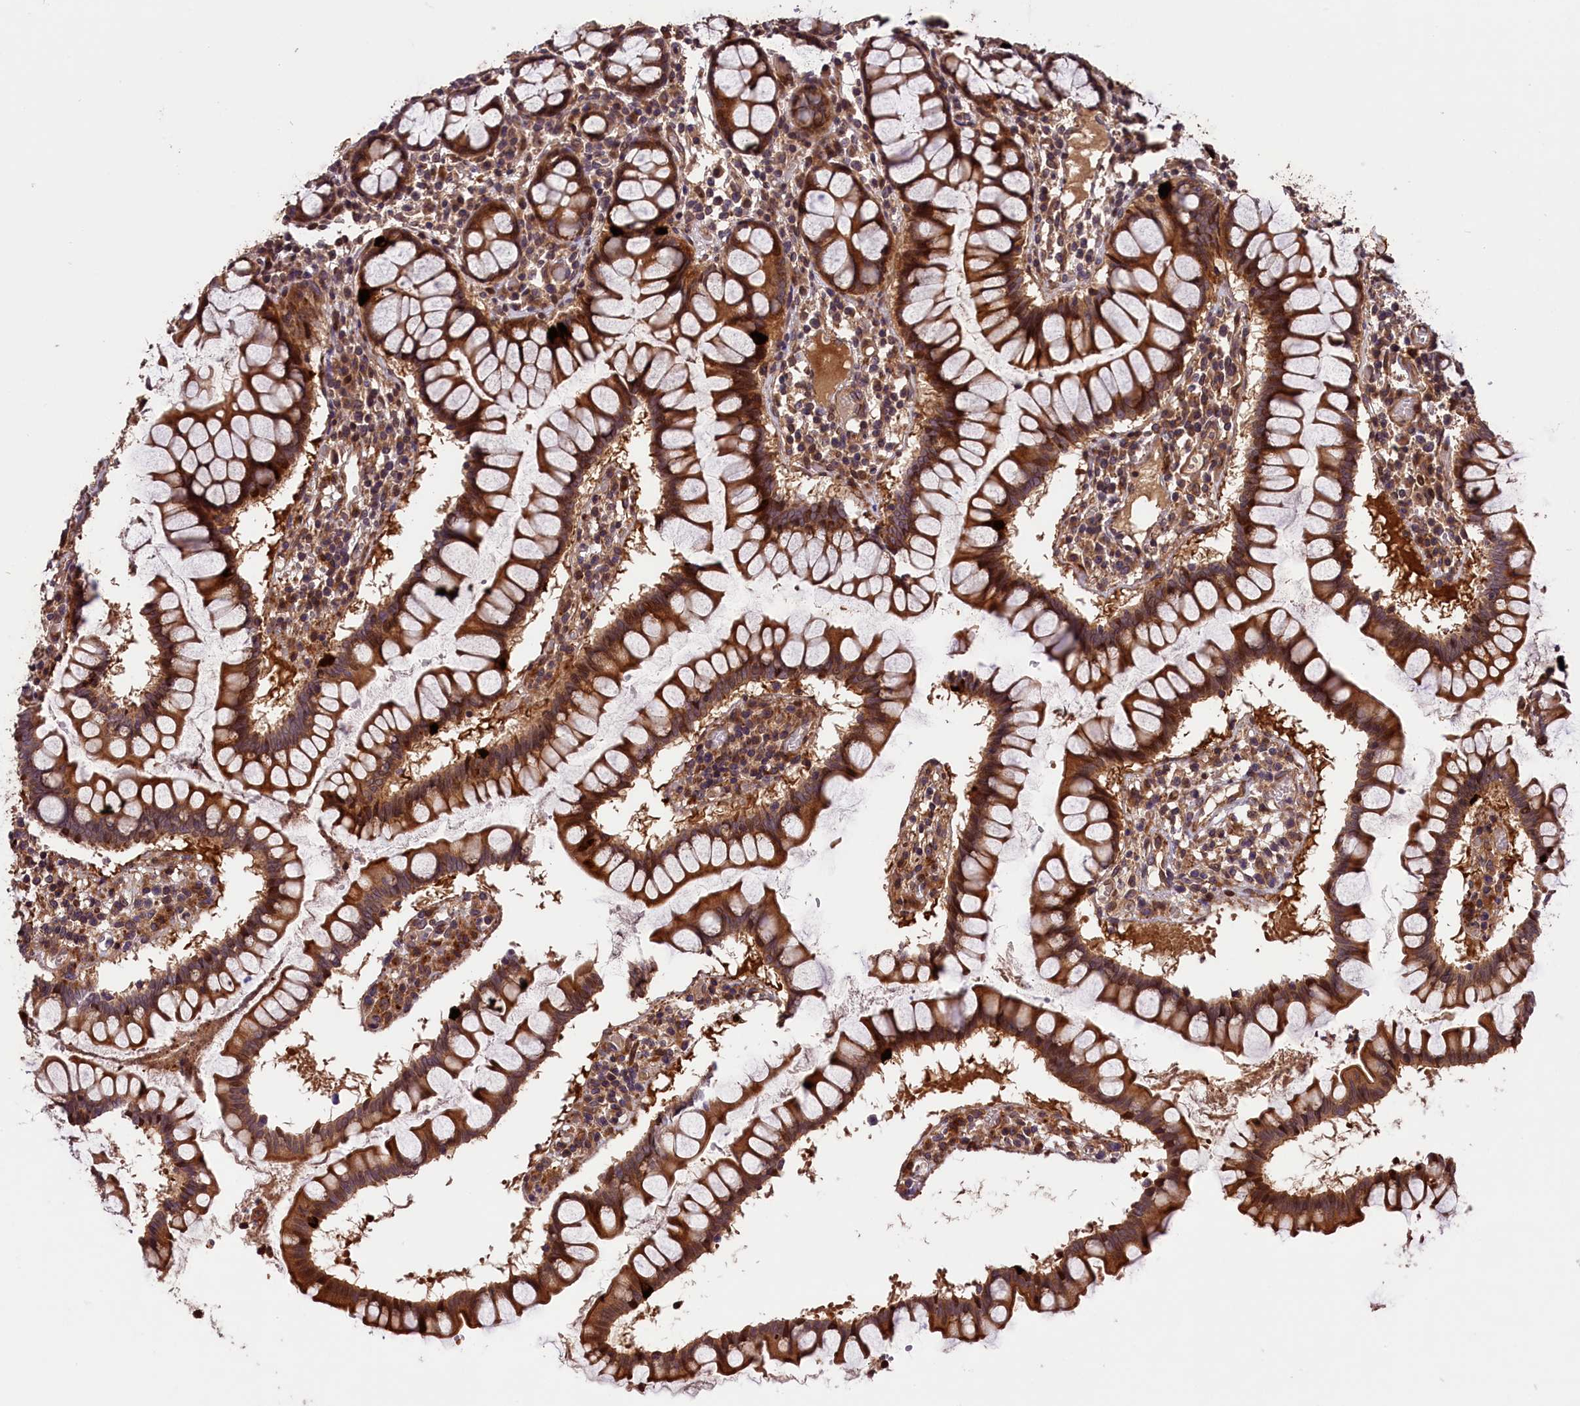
{"staining": {"intensity": "strong", "quantity": ">75%", "location": "cytoplasmic/membranous,nuclear"}, "tissue": "colon", "cell_type": "Endothelial cells", "image_type": "normal", "snomed": [{"axis": "morphology", "description": "Normal tissue, NOS"}, {"axis": "morphology", "description": "Adenocarcinoma, NOS"}, {"axis": "topography", "description": "Colon"}], "caption": "Immunohistochemistry (IHC) (DAB (3,3'-diaminobenzidine)) staining of normal human colon exhibits strong cytoplasmic/membranous,nuclear protein expression in approximately >75% of endothelial cells. (DAB = brown stain, brightfield microscopy at high magnification).", "gene": "DNAJB9", "patient": {"sex": "female", "age": 55}}